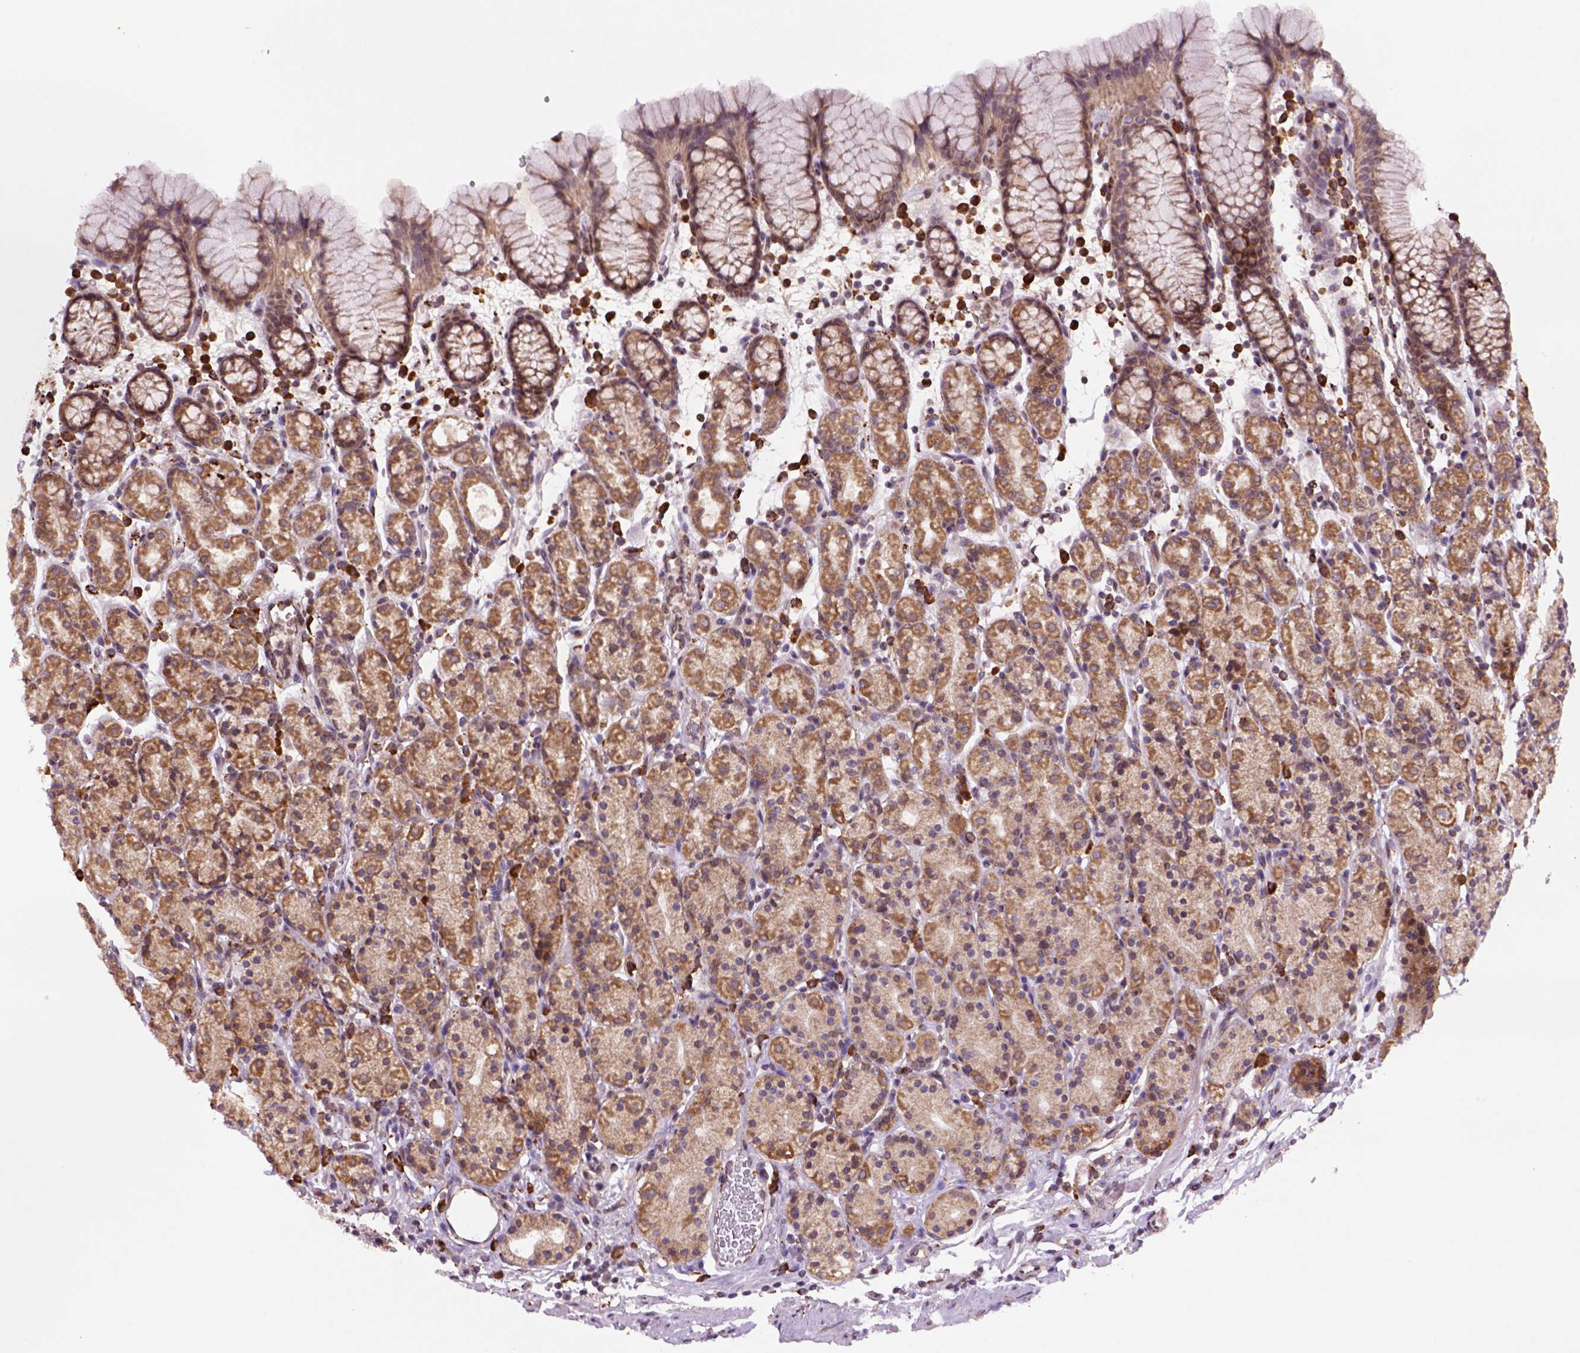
{"staining": {"intensity": "moderate", "quantity": "25%-75%", "location": "cytoplasmic/membranous"}, "tissue": "stomach", "cell_type": "Glandular cells", "image_type": "normal", "snomed": [{"axis": "morphology", "description": "Normal tissue, NOS"}, {"axis": "topography", "description": "Stomach, upper"}, {"axis": "topography", "description": "Stomach"}], "caption": "Protein expression analysis of benign stomach shows moderate cytoplasmic/membranous positivity in about 25%-75% of glandular cells. (Brightfield microscopy of DAB IHC at high magnification).", "gene": "FZD7", "patient": {"sex": "male", "age": 62}}